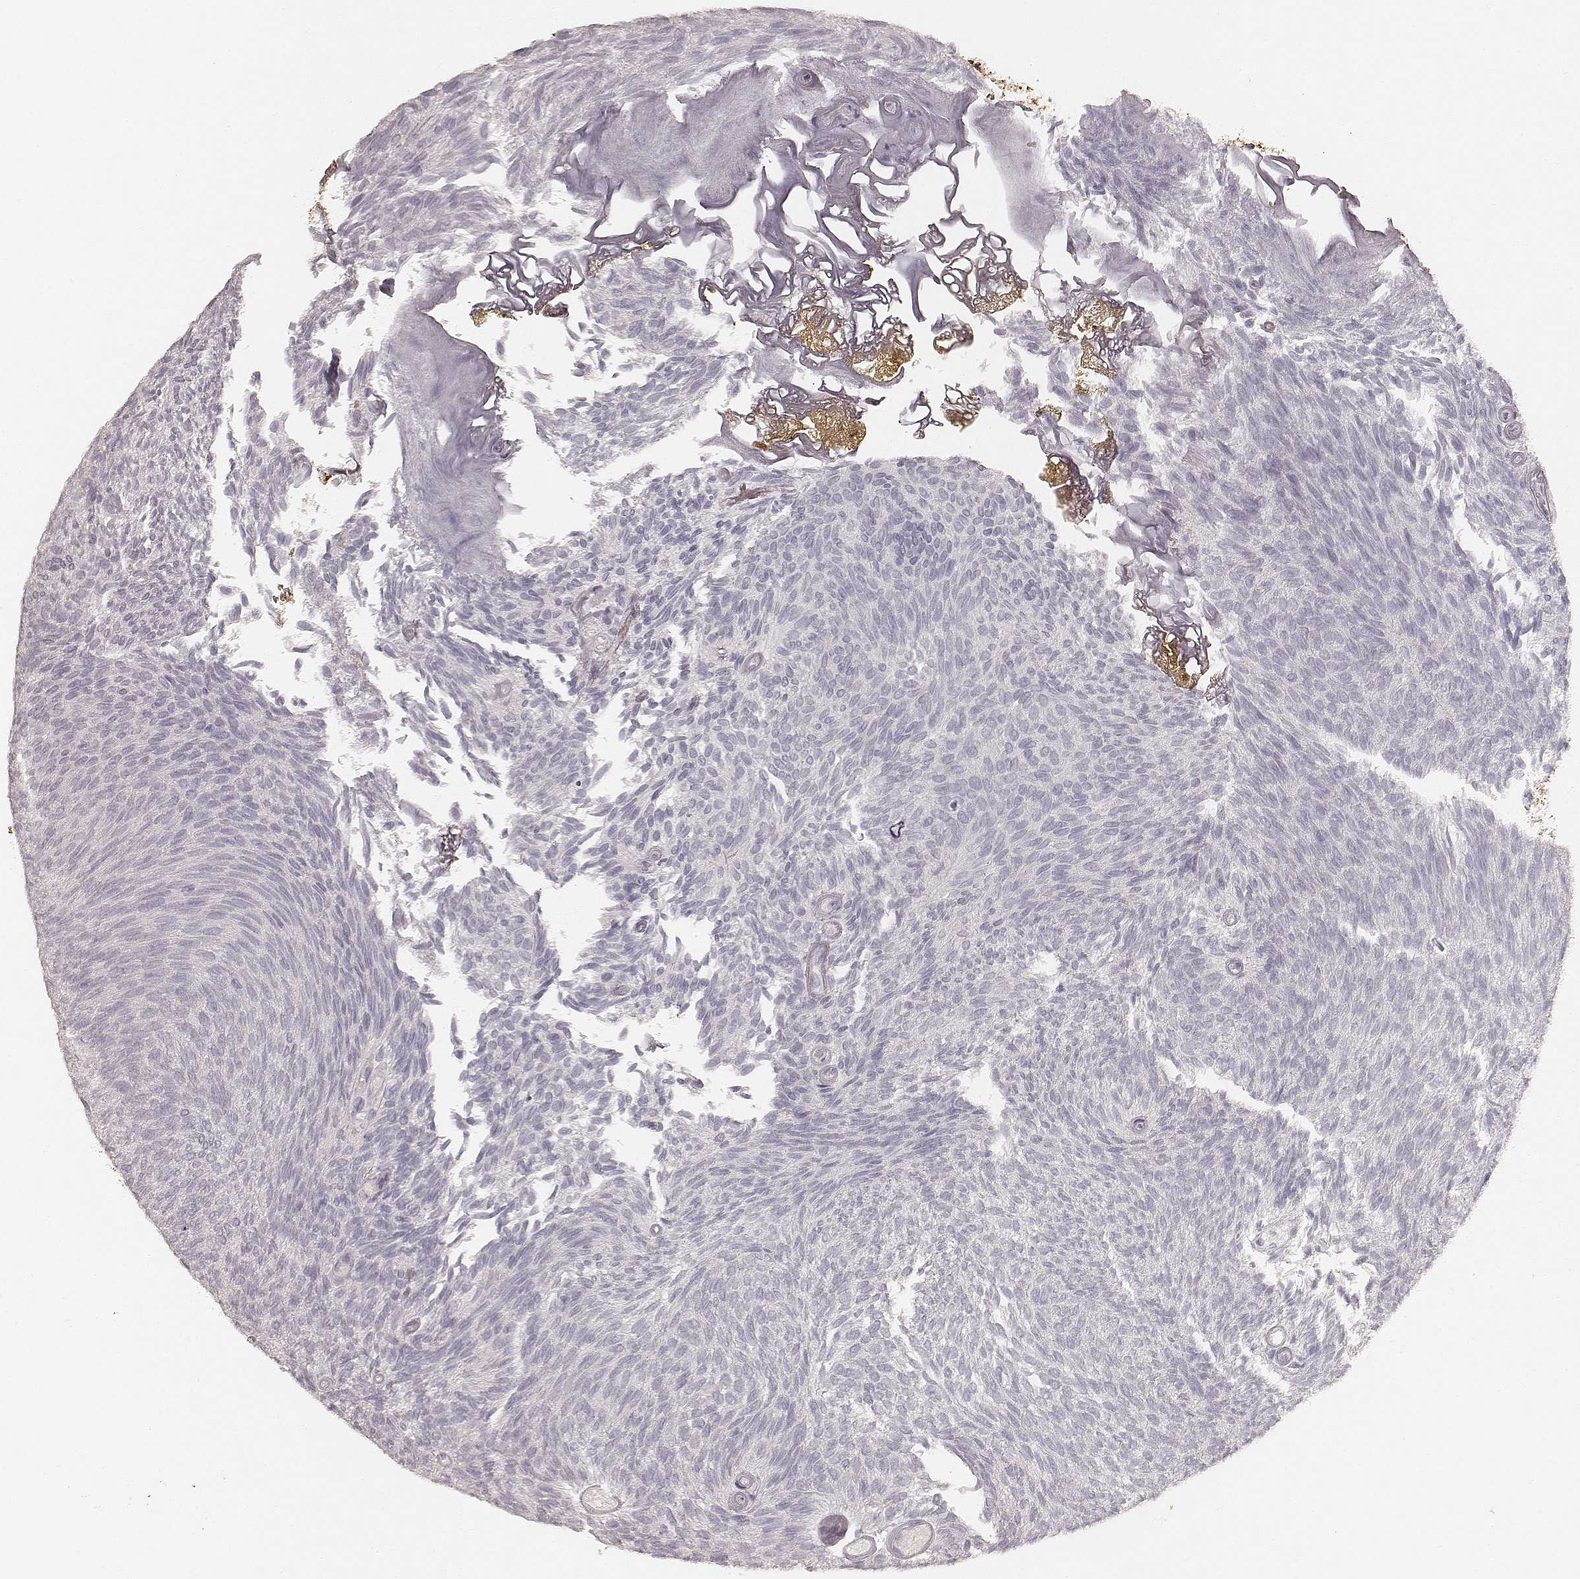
{"staining": {"intensity": "negative", "quantity": "none", "location": "none"}, "tissue": "urothelial cancer", "cell_type": "Tumor cells", "image_type": "cancer", "snomed": [{"axis": "morphology", "description": "Urothelial carcinoma, Low grade"}, {"axis": "topography", "description": "Urinary bladder"}], "caption": "Immunohistochemistry (IHC) of low-grade urothelial carcinoma exhibits no positivity in tumor cells.", "gene": "CS", "patient": {"sex": "male", "age": 77}}